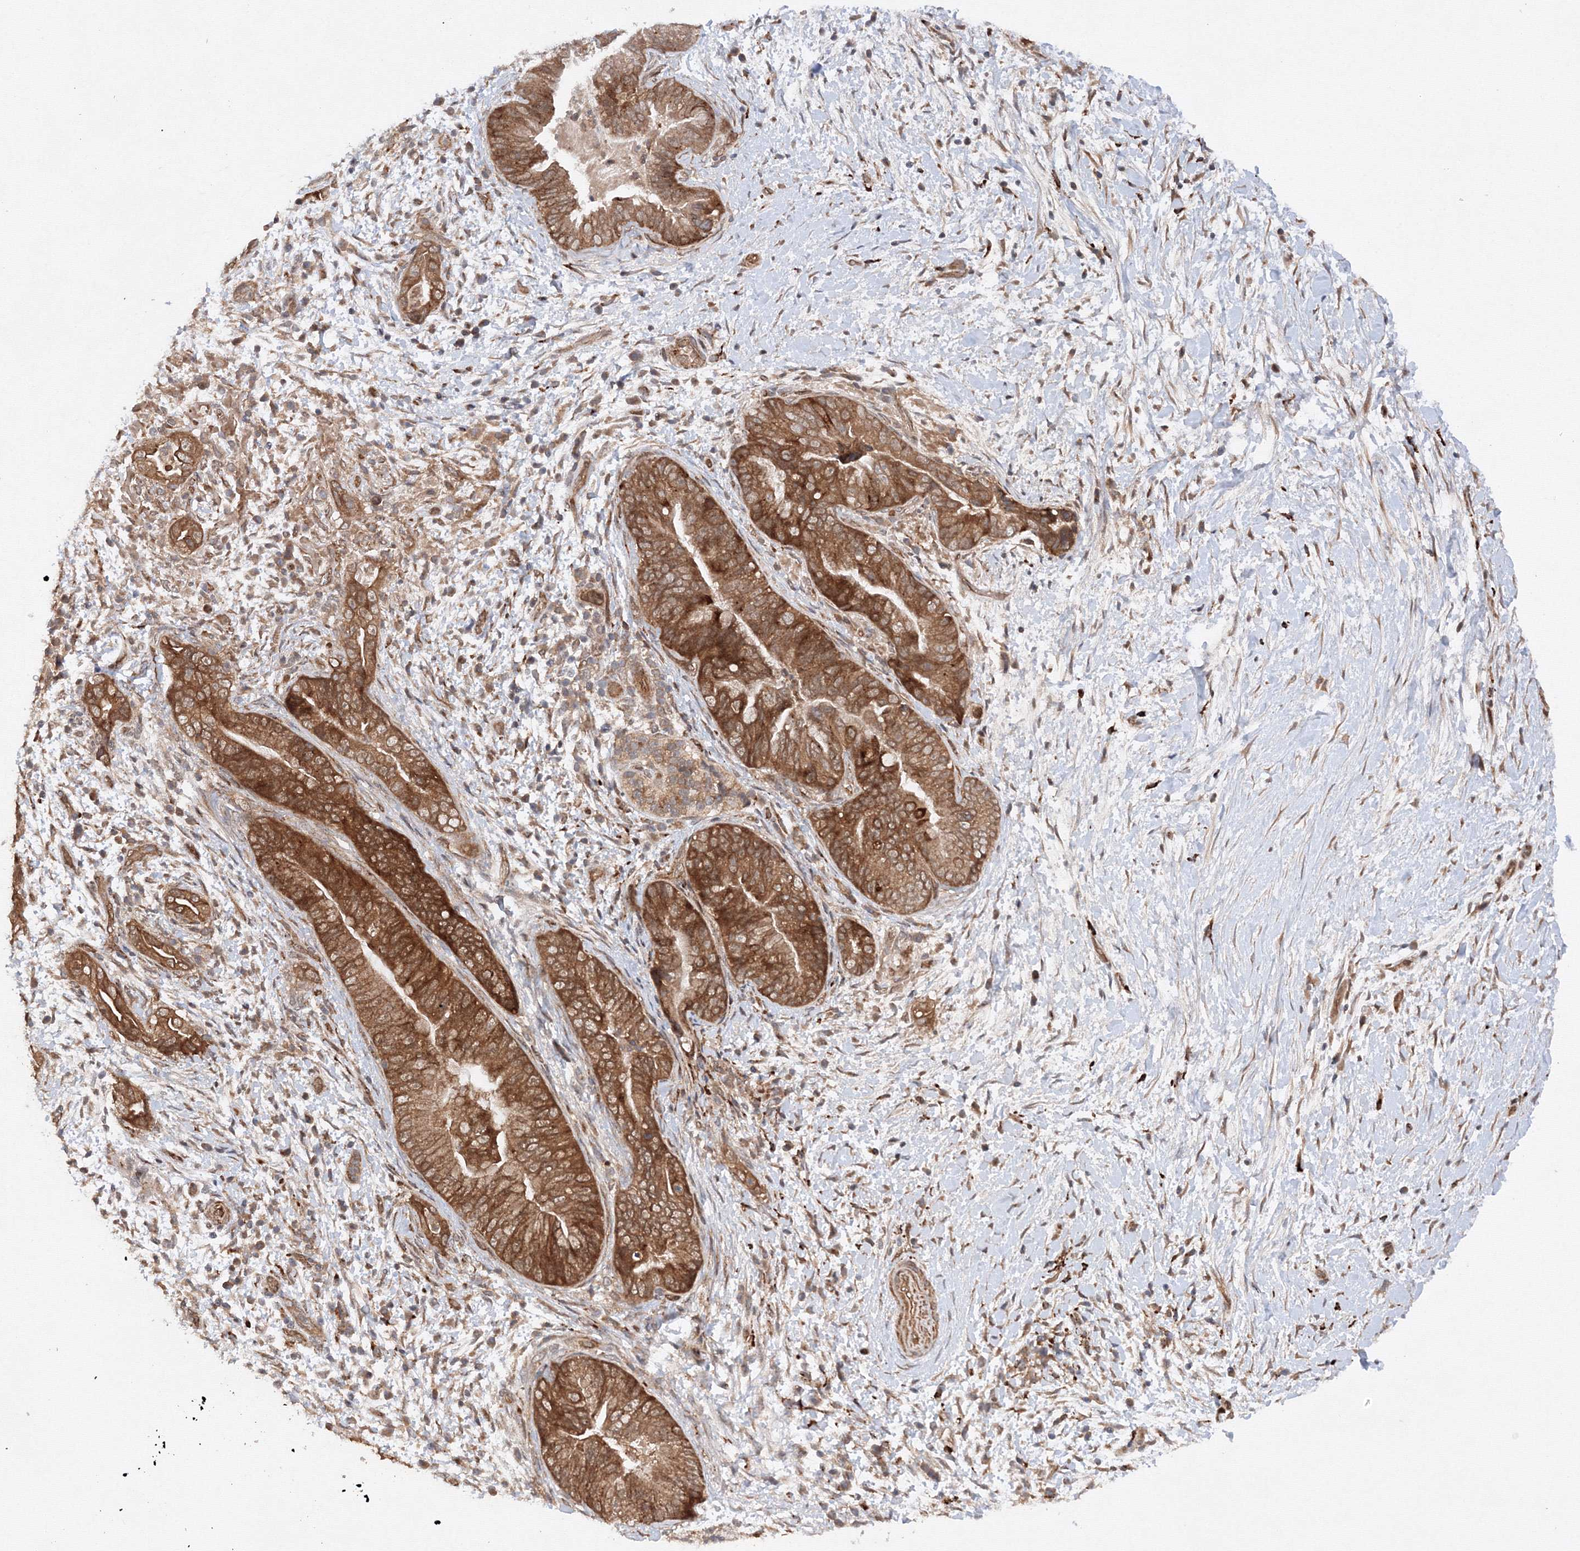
{"staining": {"intensity": "strong", "quantity": ">75%", "location": "cytoplasmic/membranous"}, "tissue": "pancreatic cancer", "cell_type": "Tumor cells", "image_type": "cancer", "snomed": [{"axis": "morphology", "description": "Adenocarcinoma, NOS"}, {"axis": "topography", "description": "Pancreas"}], "caption": "The immunohistochemical stain highlights strong cytoplasmic/membranous expression in tumor cells of pancreatic cancer (adenocarcinoma) tissue. The staining is performed using DAB (3,3'-diaminobenzidine) brown chromogen to label protein expression. The nuclei are counter-stained blue using hematoxylin.", "gene": "DCTD", "patient": {"sex": "male", "age": 75}}